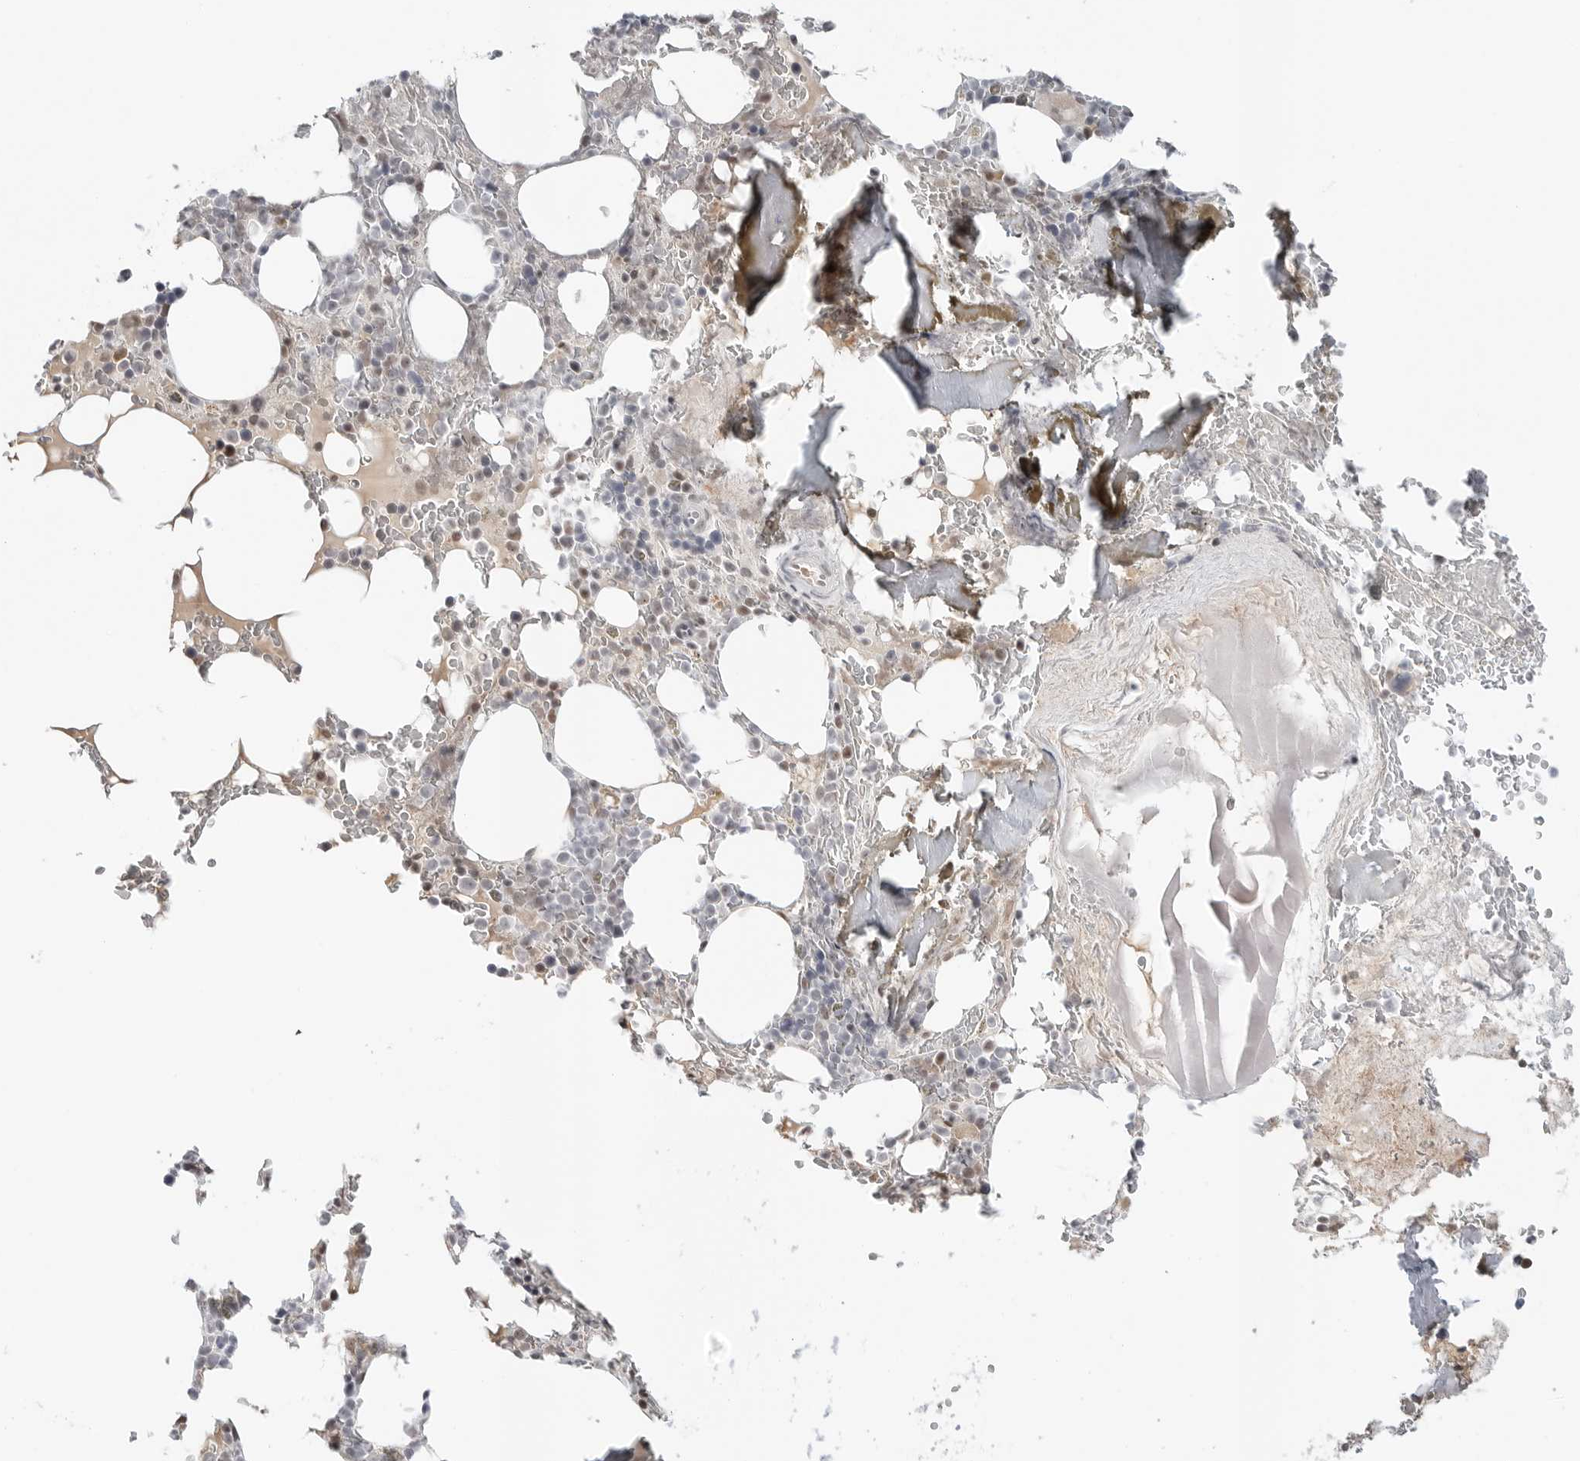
{"staining": {"intensity": "moderate", "quantity": "<25%", "location": "nuclear"}, "tissue": "bone marrow", "cell_type": "Hematopoietic cells", "image_type": "normal", "snomed": [{"axis": "morphology", "description": "Normal tissue, NOS"}, {"axis": "topography", "description": "Bone marrow"}], "caption": "This photomicrograph shows immunohistochemistry staining of benign bone marrow, with low moderate nuclear positivity in approximately <25% of hematopoietic cells.", "gene": "WRAP53", "patient": {"sex": "male", "age": 58}}